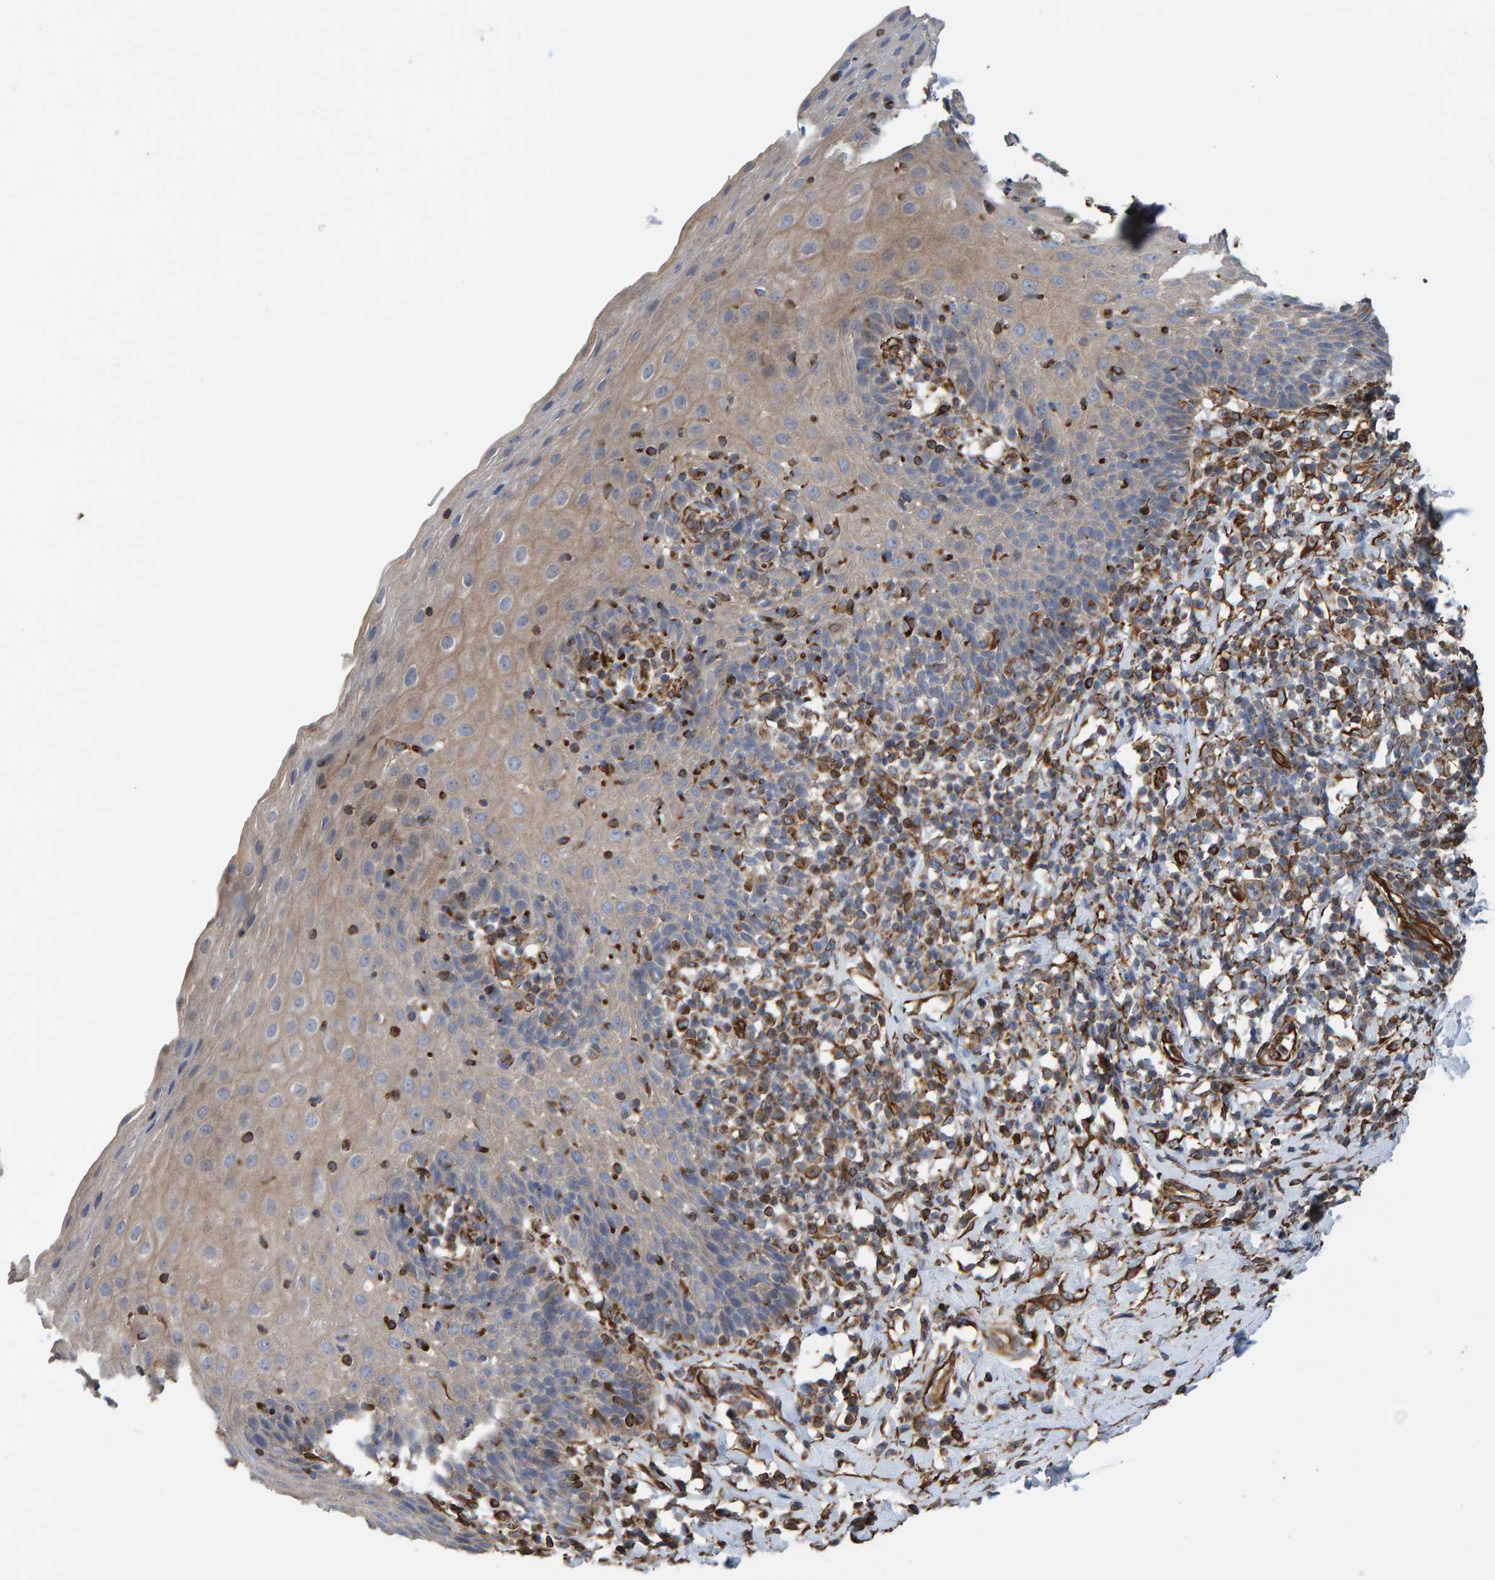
{"staining": {"intensity": "weak", "quantity": ">75%", "location": "cytoplasmic/membranous"}, "tissue": "esophagus", "cell_type": "Squamous epithelial cells", "image_type": "normal", "snomed": [{"axis": "morphology", "description": "Normal tissue, NOS"}, {"axis": "topography", "description": "Esophagus"}], "caption": "Benign esophagus demonstrates weak cytoplasmic/membranous staining in about >75% of squamous epithelial cells (Stains: DAB in brown, nuclei in blue, Microscopy: brightfield microscopy at high magnification)..", "gene": "ZNF347", "patient": {"sex": "female", "age": 61}}